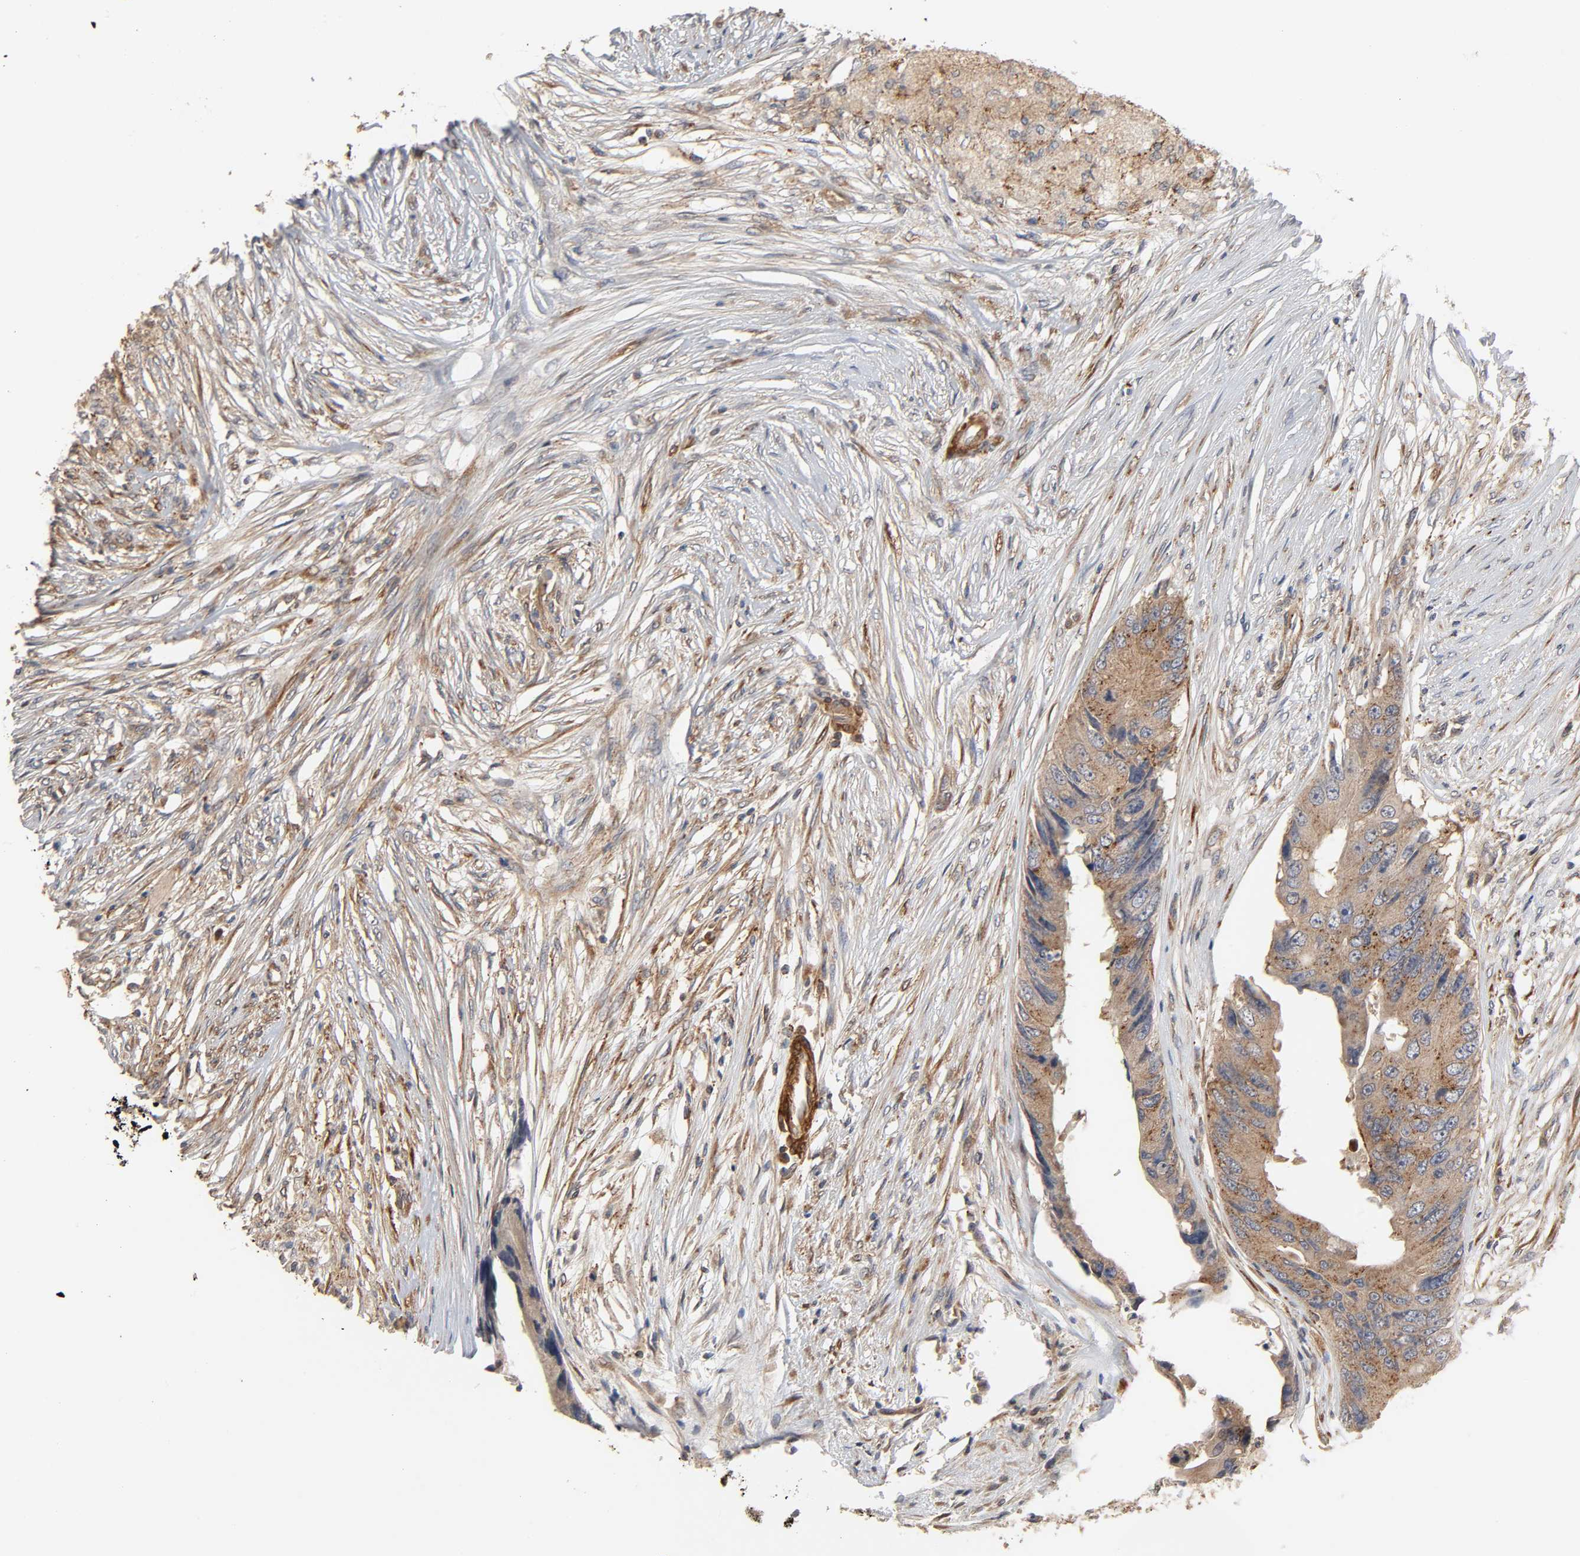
{"staining": {"intensity": "moderate", "quantity": ">75%", "location": "cytoplasmic/membranous"}, "tissue": "colorectal cancer", "cell_type": "Tumor cells", "image_type": "cancer", "snomed": [{"axis": "morphology", "description": "Adenocarcinoma, NOS"}, {"axis": "topography", "description": "Colon"}], "caption": "Moderate cytoplasmic/membranous positivity is seen in approximately >75% of tumor cells in colorectal cancer. (Stains: DAB (3,3'-diaminobenzidine) in brown, nuclei in blue, Microscopy: brightfield microscopy at high magnification).", "gene": "NEMF", "patient": {"sex": "male", "age": 71}}